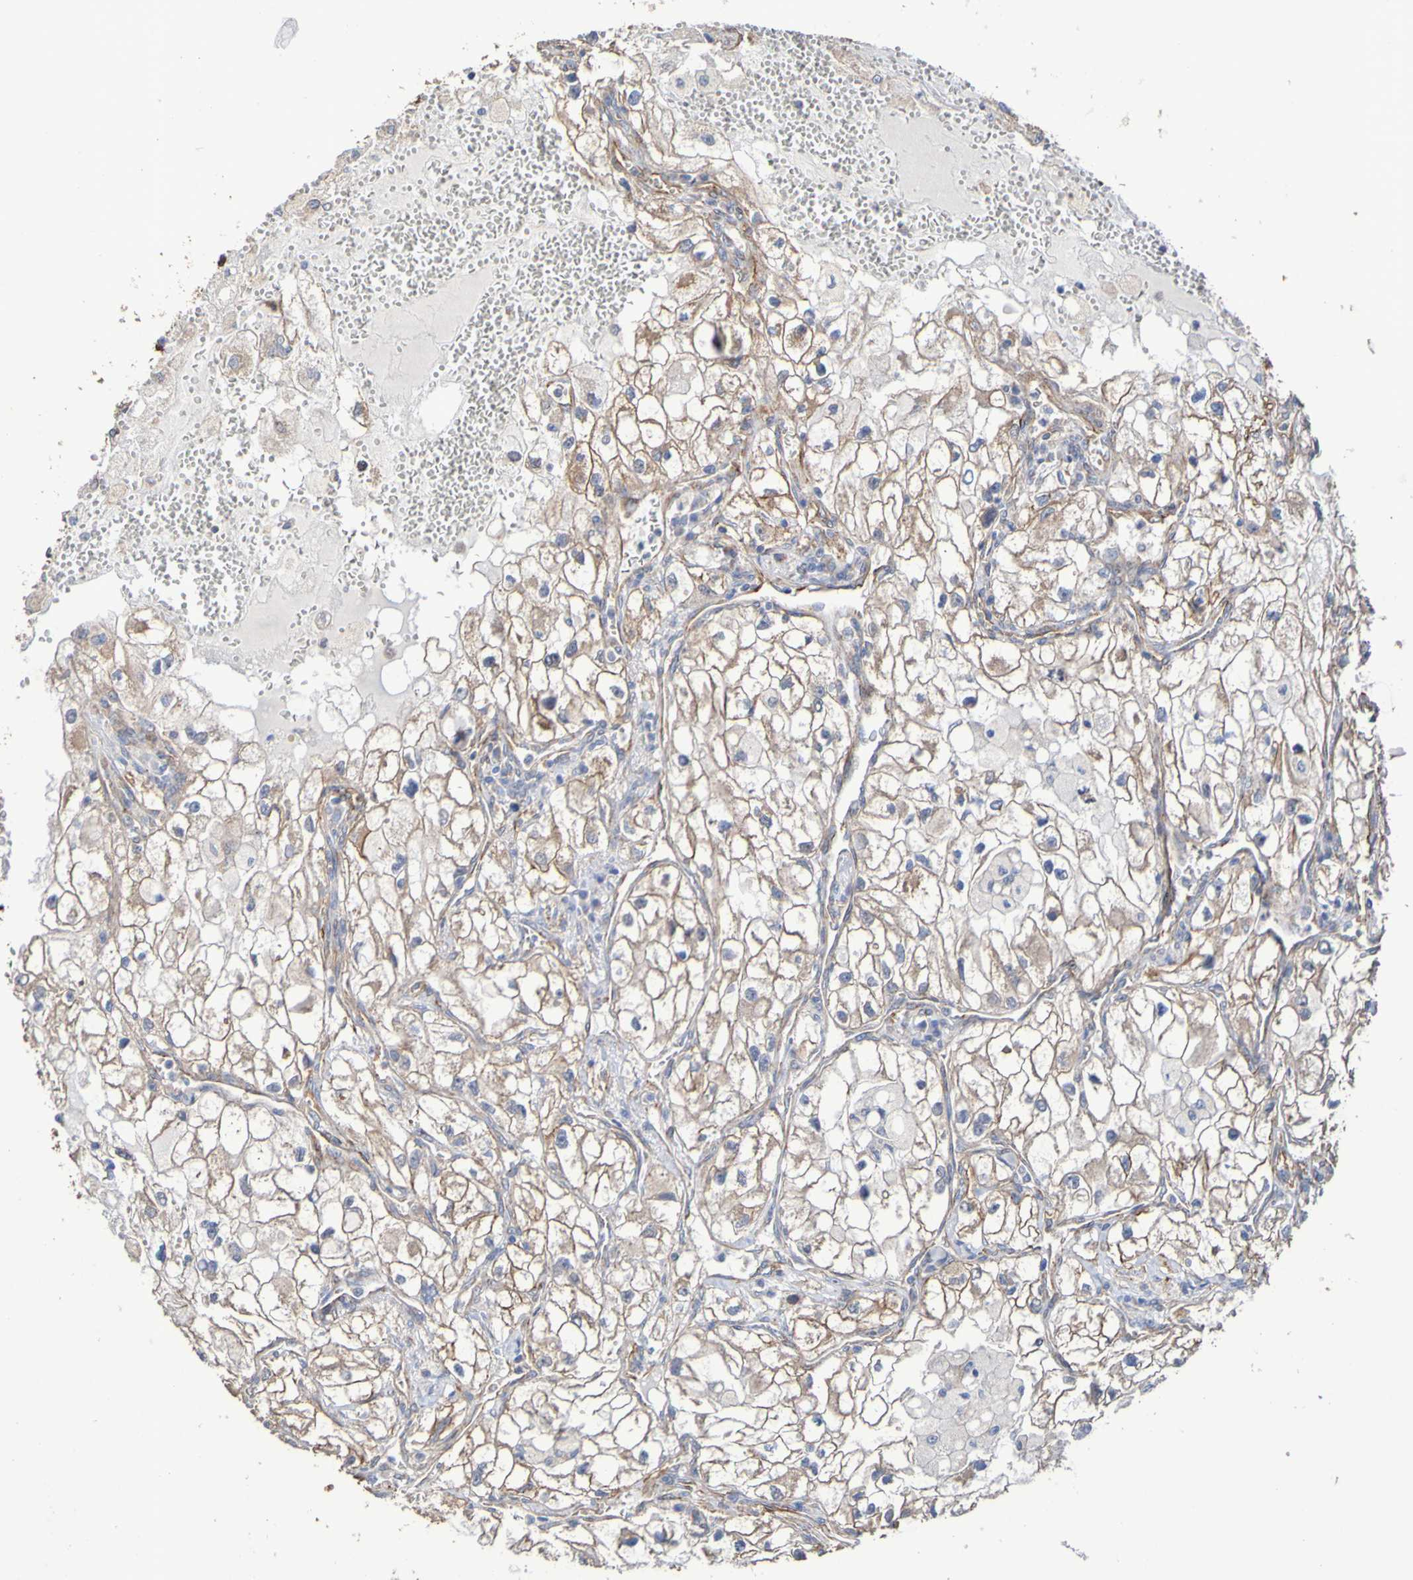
{"staining": {"intensity": "moderate", "quantity": ">75%", "location": "cytoplasmic/membranous"}, "tissue": "renal cancer", "cell_type": "Tumor cells", "image_type": "cancer", "snomed": [{"axis": "morphology", "description": "Adenocarcinoma, NOS"}, {"axis": "topography", "description": "Kidney"}], "caption": "A medium amount of moderate cytoplasmic/membranous positivity is identified in approximately >75% of tumor cells in renal adenocarcinoma tissue.", "gene": "ELMOD3", "patient": {"sex": "female", "age": 70}}